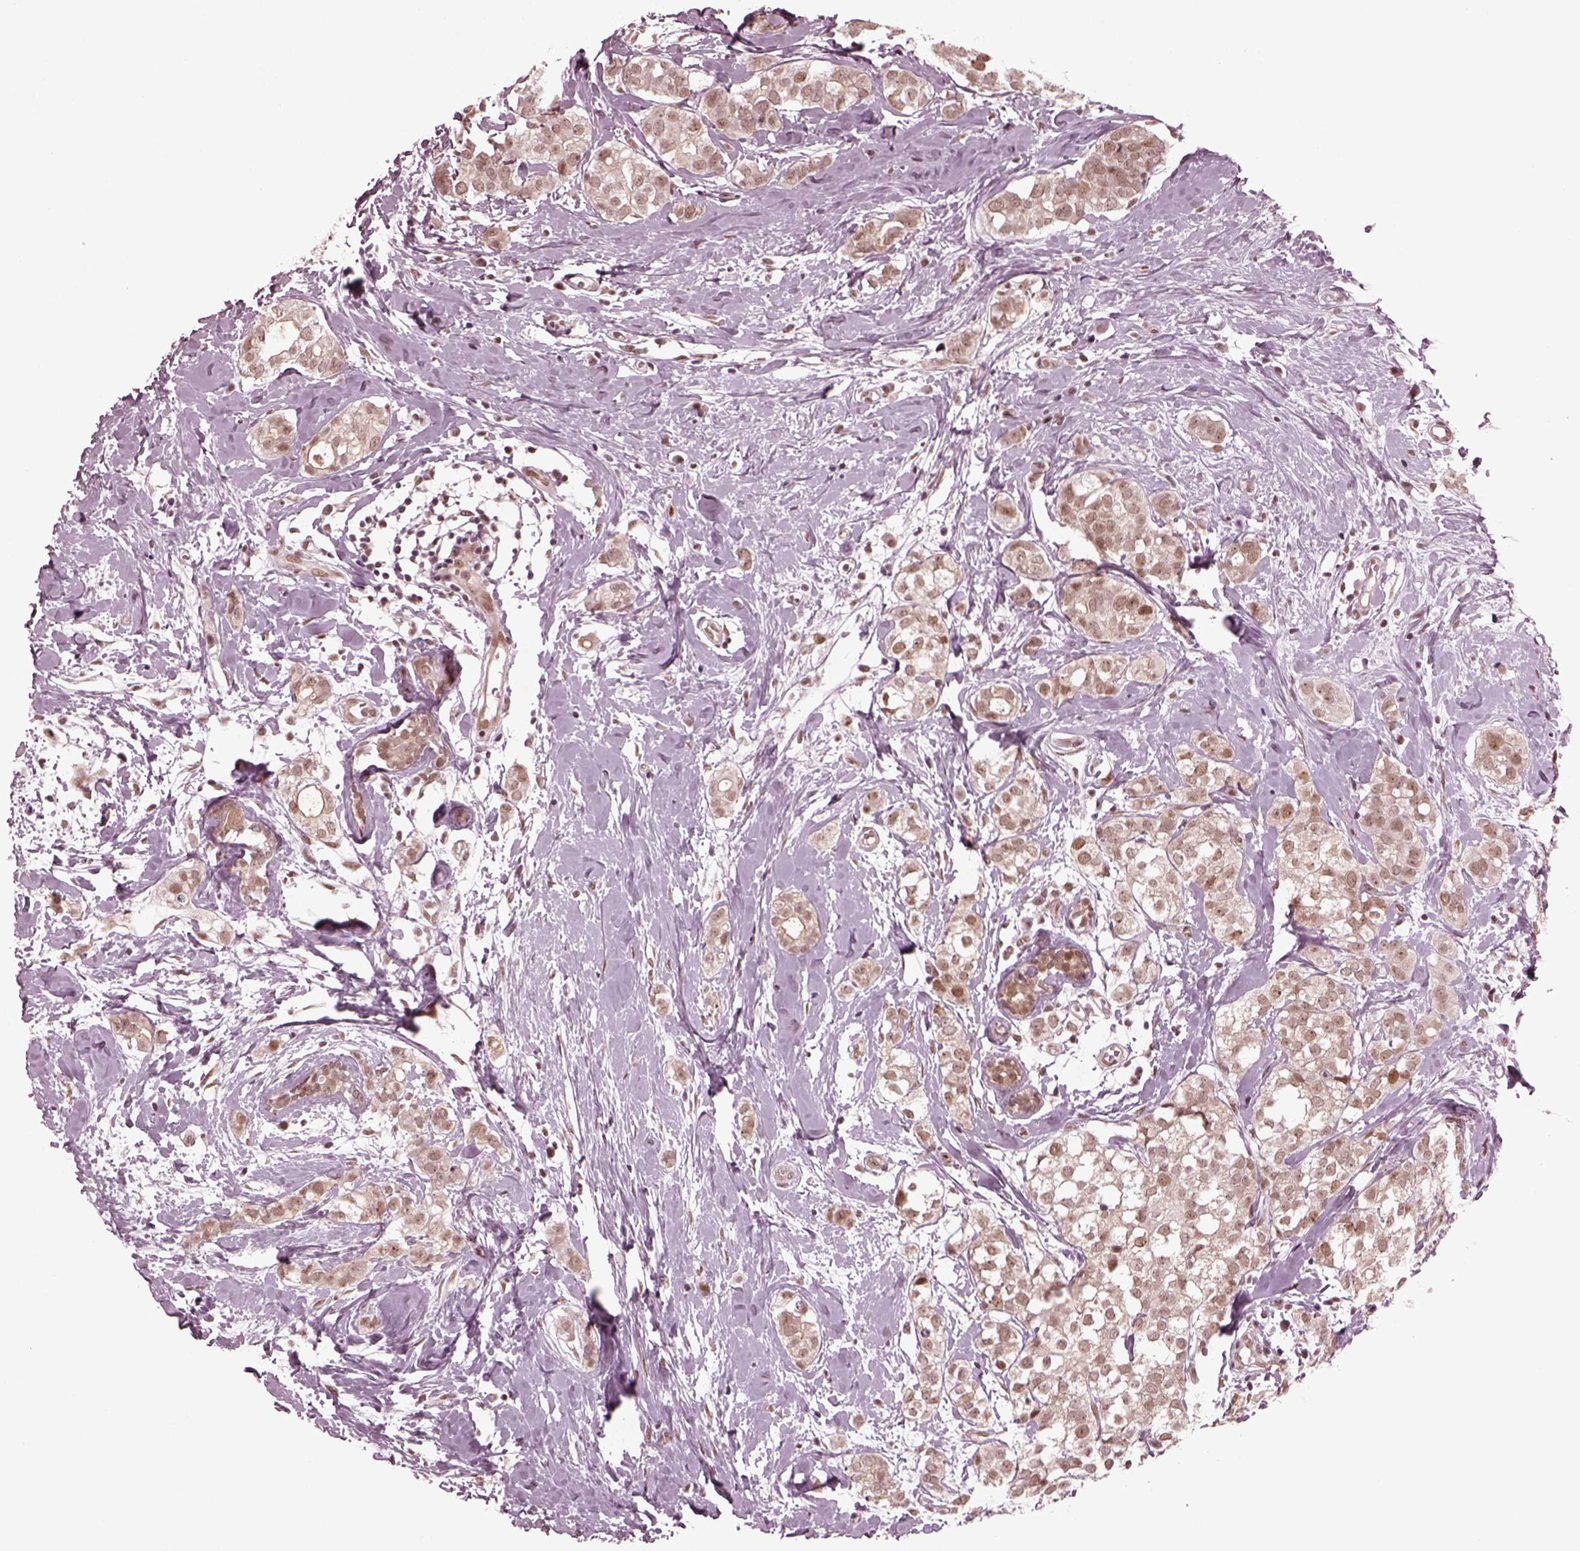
{"staining": {"intensity": "moderate", "quantity": "25%-75%", "location": "cytoplasmic/membranous,nuclear"}, "tissue": "breast cancer", "cell_type": "Tumor cells", "image_type": "cancer", "snomed": [{"axis": "morphology", "description": "Duct carcinoma"}, {"axis": "topography", "description": "Breast"}], "caption": "Immunohistochemical staining of human breast cancer reveals medium levels of moderate cytoplasmic/membranous and nuclear protein positivity in about 25%-75% of tumor cells.", "gene": "TRIB3", "patient": {"sex": "female", "age": 40}}